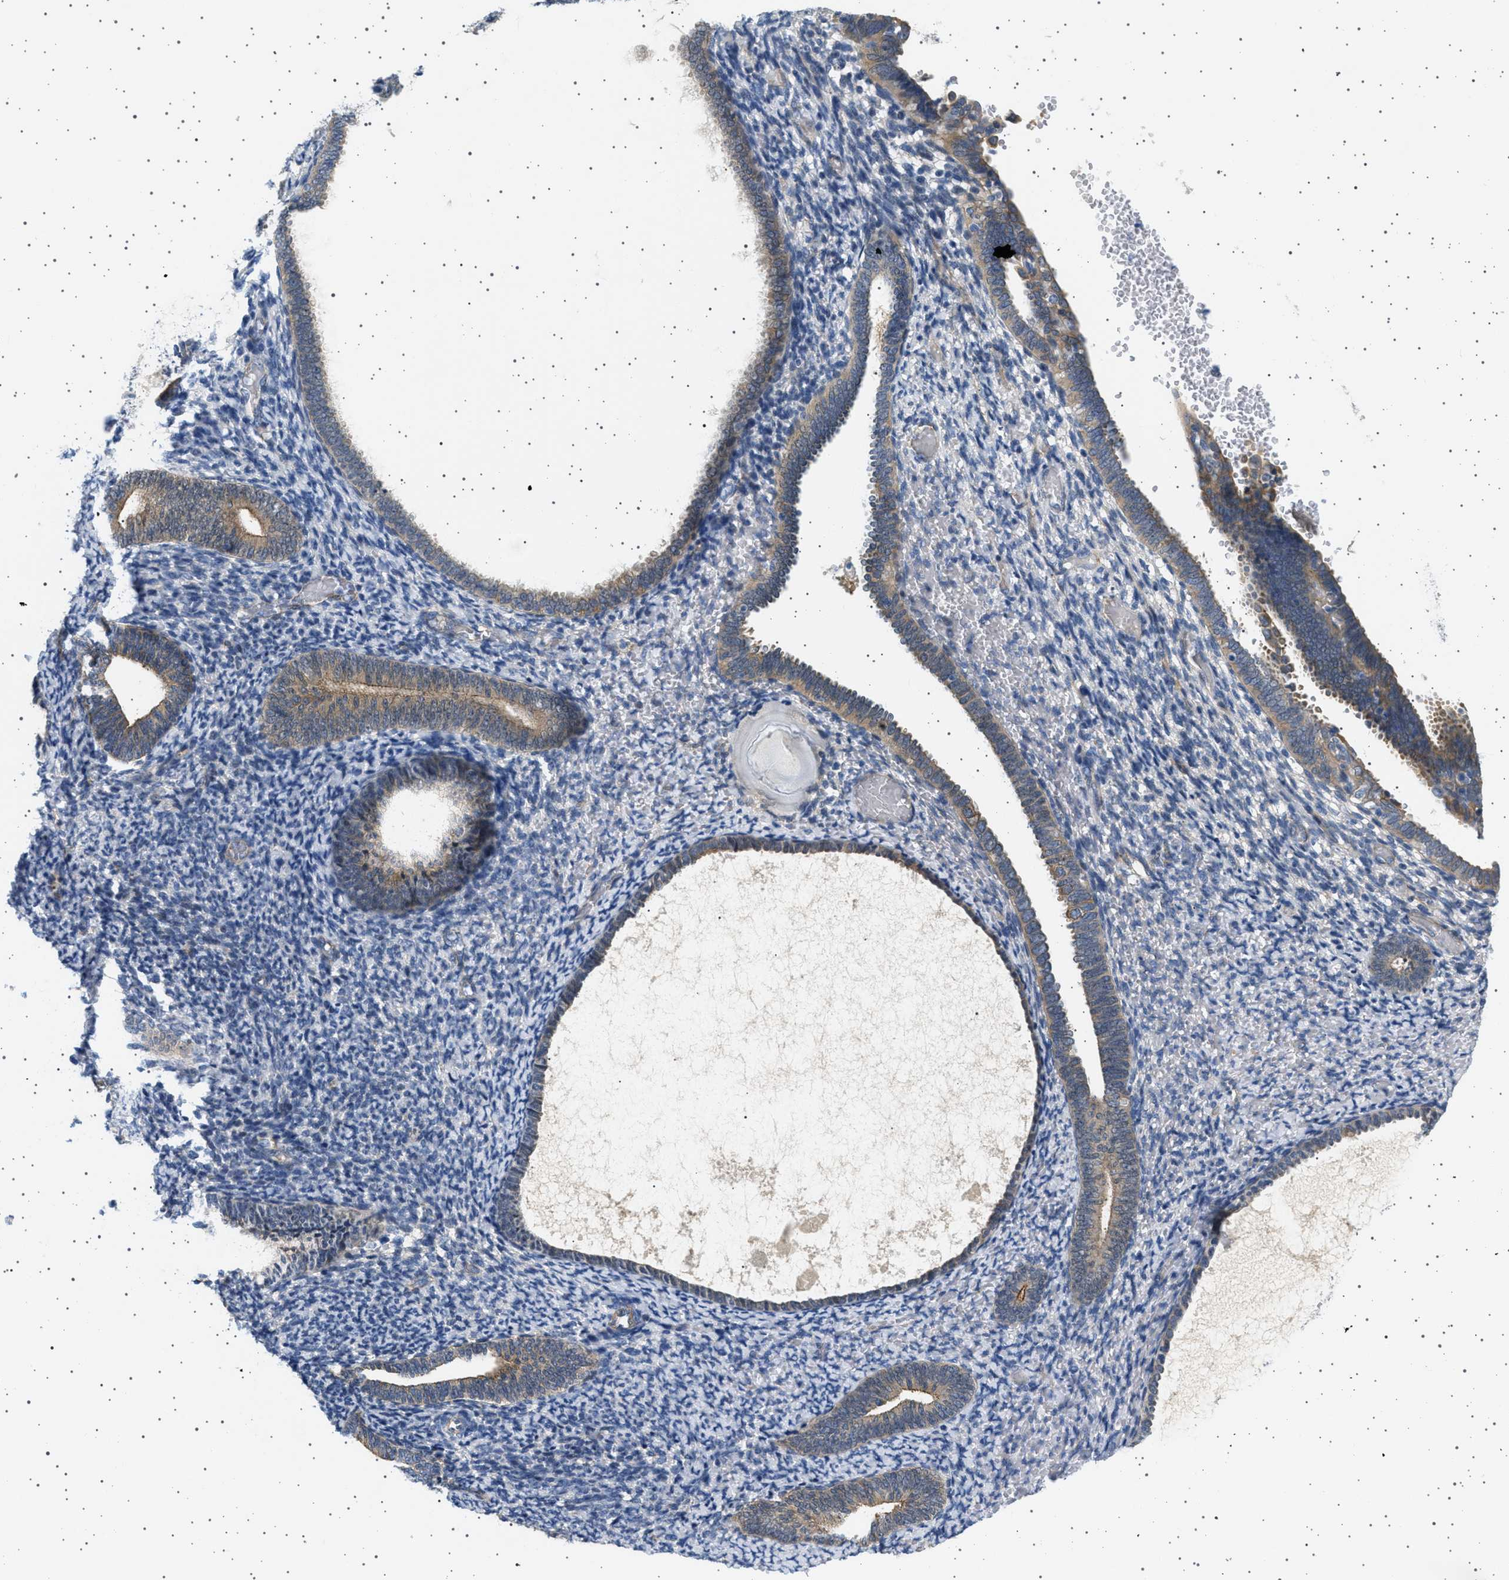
{"staining": {"intensity": "weak", "quantity": "25%-75%", "location": "cytoplasmic/membranous"}, "tissue": "endometrium", "cell_type": "Cells in endometrial stroma", "image_type": "normal", "snomed": [{"axis": "morphology", "description": "Normal tissue, NOS"}, {"axis": "topography", "description": "Endometrium"}], "caption": "Cells in endometrial stroma exhibit weak cytoplasmic/membranous positivity in about 25%-75% of cells in unremarkable endometrium. Nuclei are stained in blue.", "gene": "PLPP6", "patient": {"sex": "female", "age": 66}}